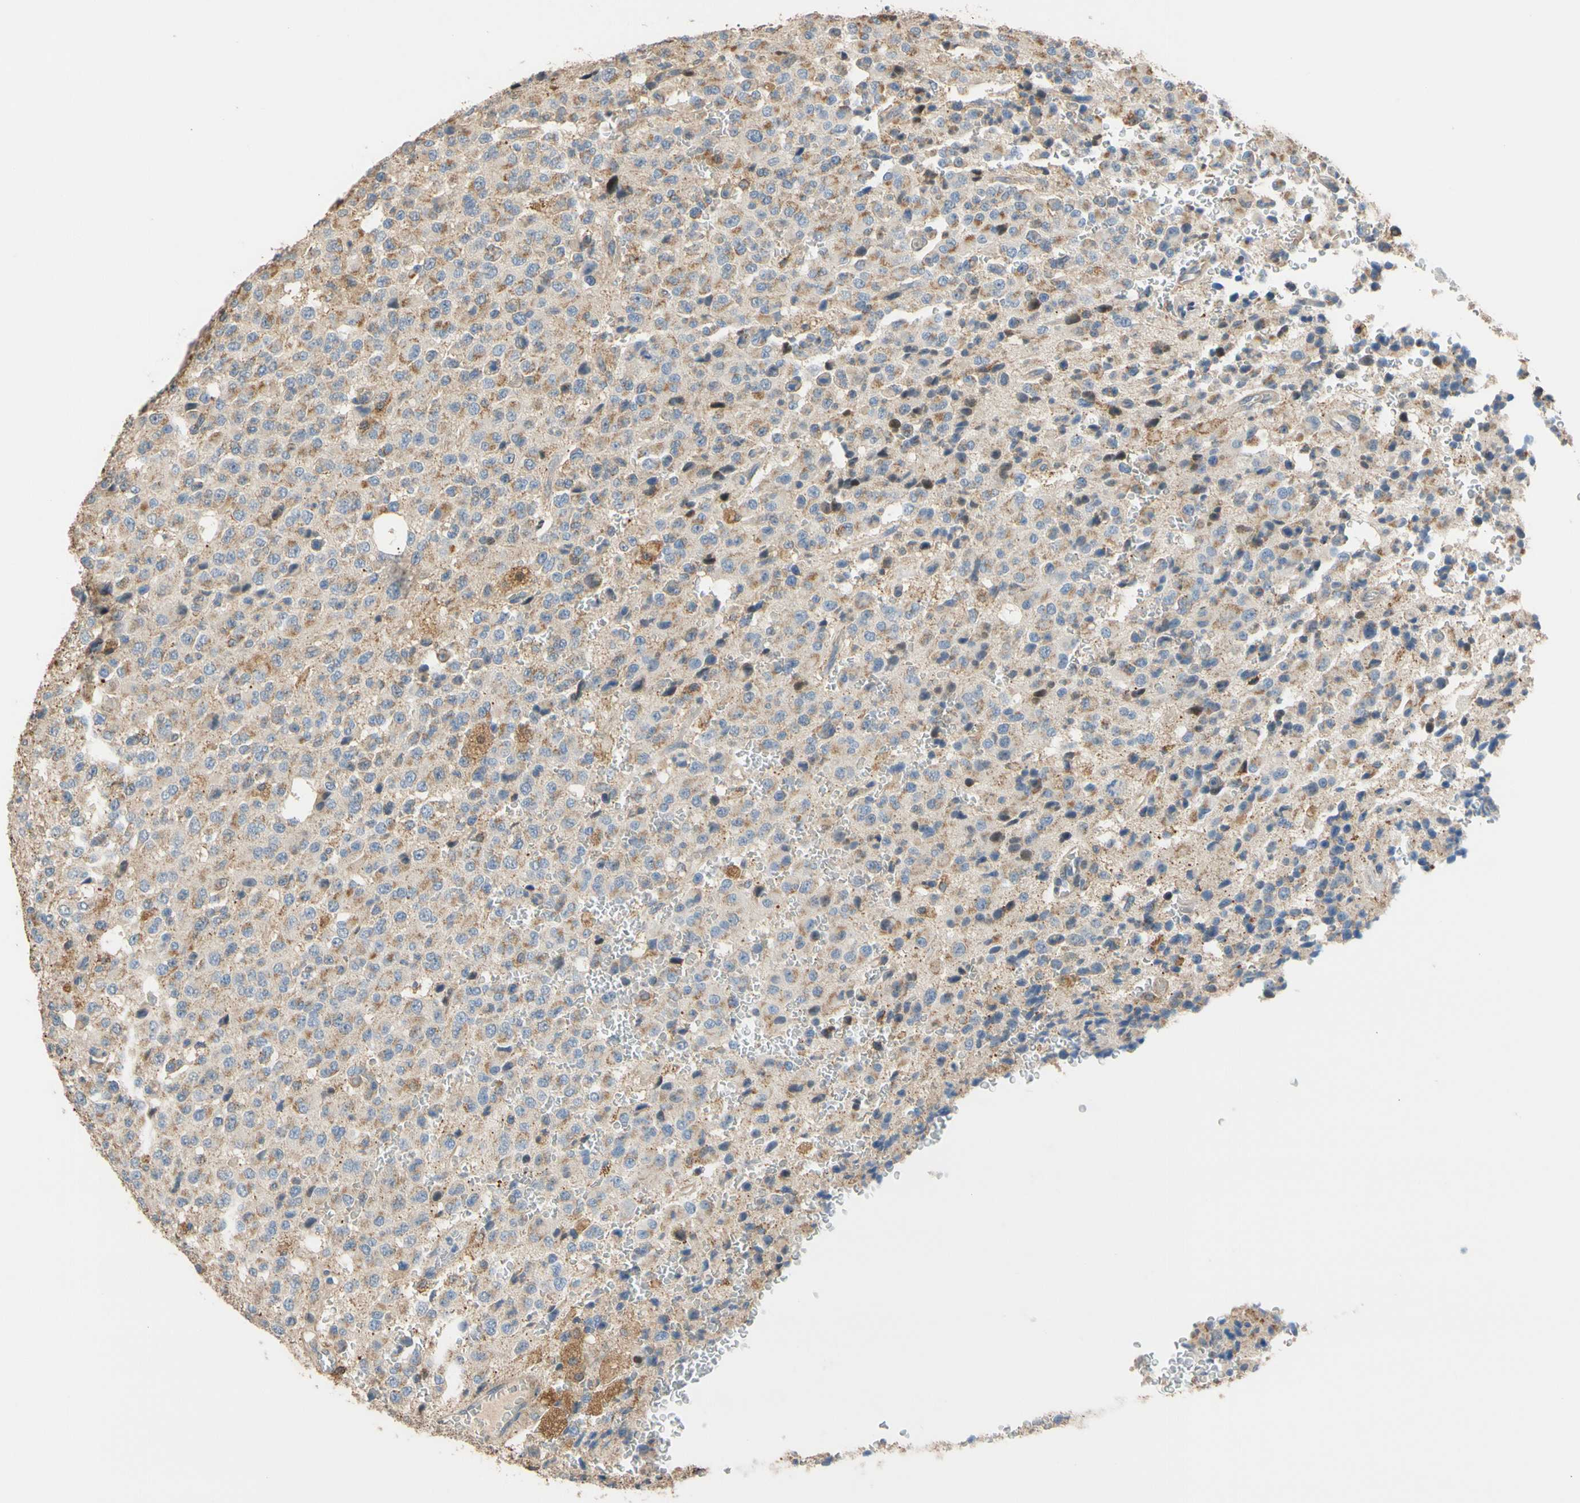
{"staining": {"intensity": "moderate", "quantity": "25%-75%", "location": "cytoplasmic/membranous"}, "tissue": "glioma", "cell_type": "Tumor cells", "image_type": "cancer", "snomed": [{"axis": "morphology", "description": "Glioma, malignant, High grade"}, {"axis": "topography", "description": "pancreas cauda"}], "caption": "IHC photomicrograph of glioma stained for a protein (brown), which shows medium levels of moderate cytoplasmic/membranous positivity in about 25%-75% of tumor cells.", "gene": "ALDH1A2", "patient": {"sex": "male", "age": 60}}